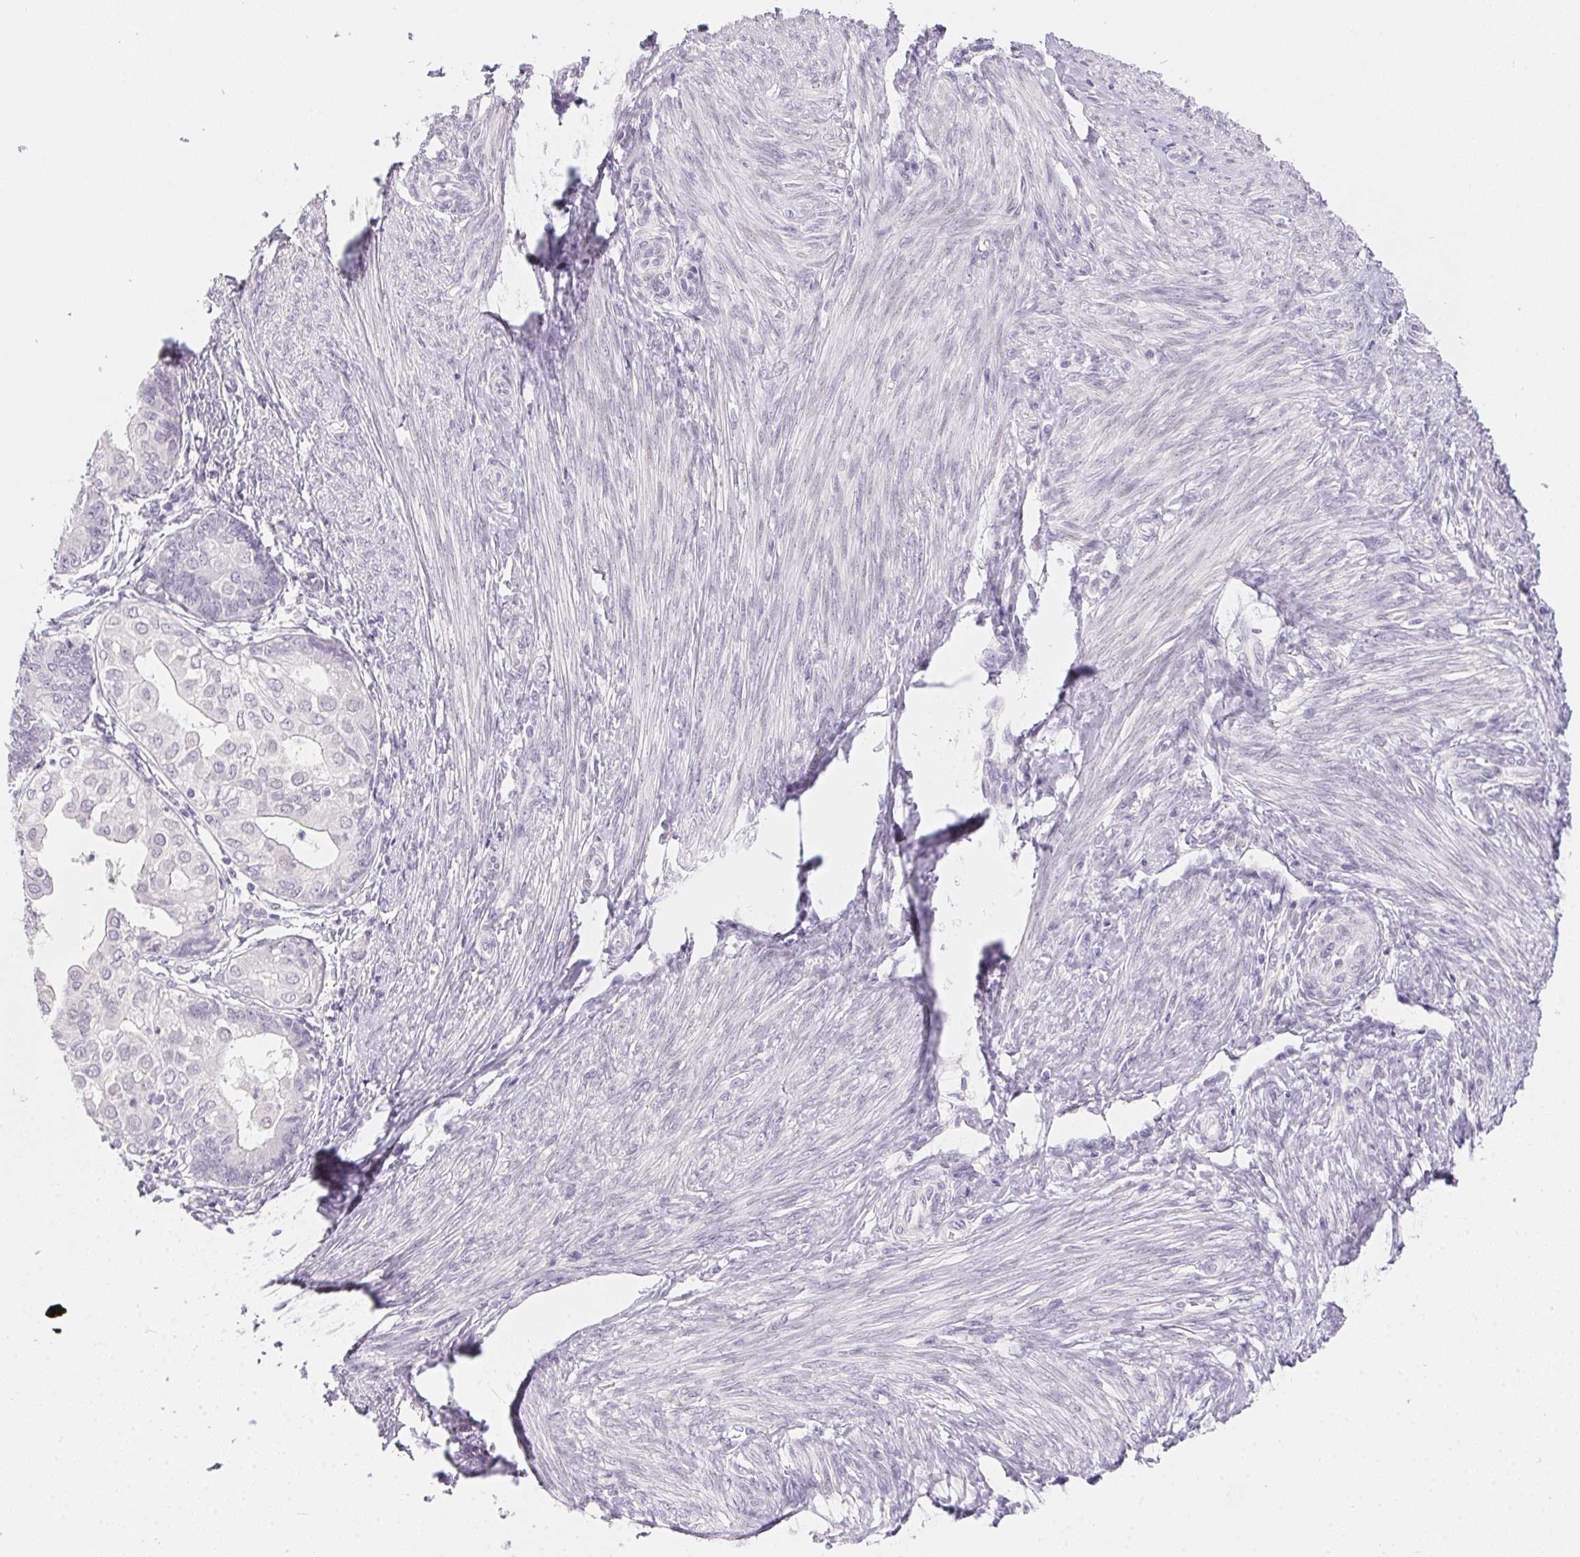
{"staining": {"intensity": "negative", "quantity": "none", "location": "none"}, "tissue": "endometrial cancer", "cell_type": "Tumor cells", "image_type": "cancer", "snomed": [{"axis": "morphology", "description": "Adenocarcinoma, NOS"}, {"axis": "topography", "description": "Endometrium"}], "caption": "Immunohistochemistry (IHC) of human endometrial cancer (adenocarcinoma) shows no positivity in tumor cells. (Brightfield microscopy of DAB immunohistochemistry (IHC) at high magnification).", "gene": "MORC1", "patient": {"sex": "female", "age": 68}}